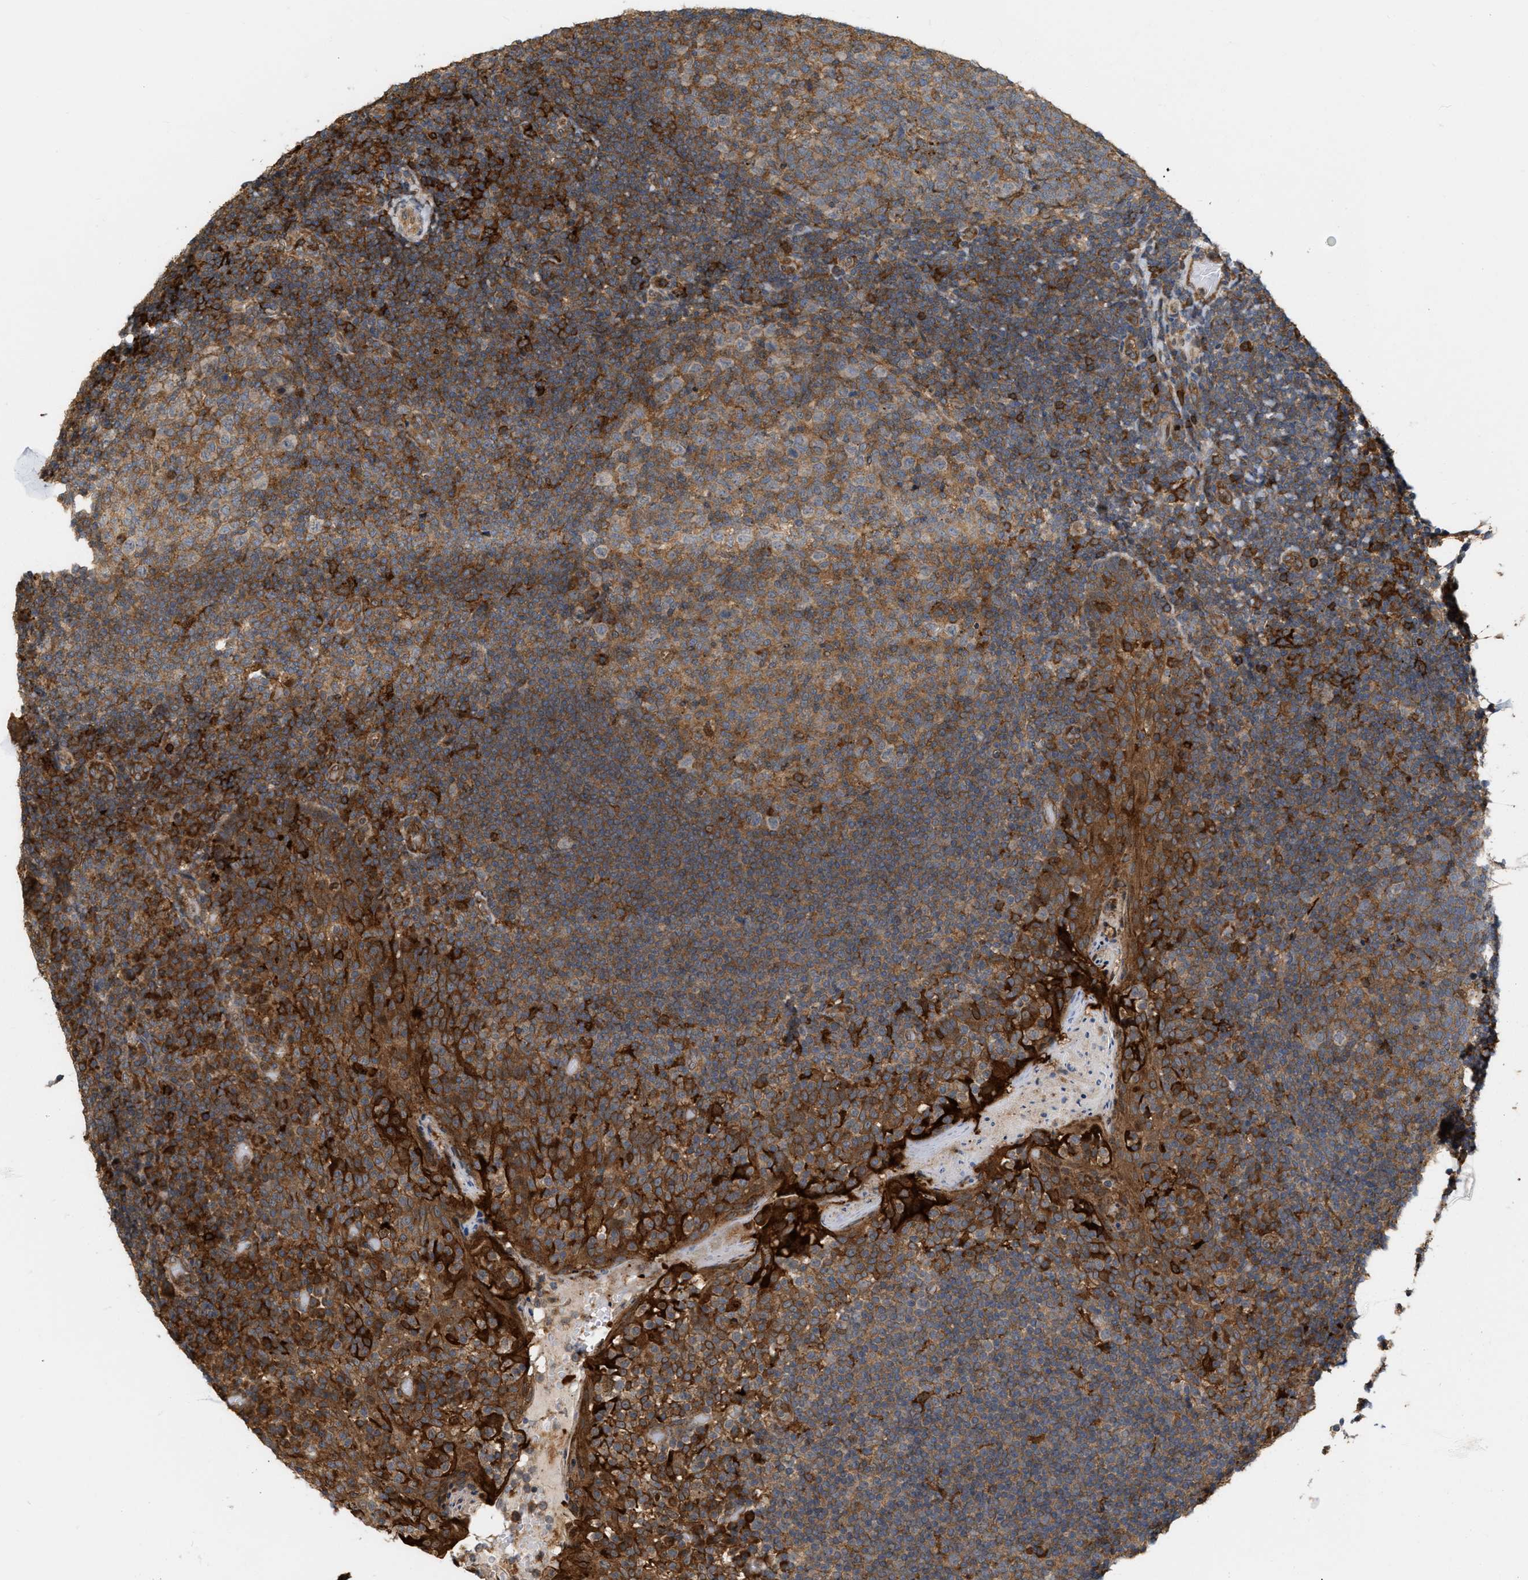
{"staining": {"intensity": "strong", "quantity": ">75%", "location": "cytoplasmic/membranous"}, "tissue": "tonsil", "cell_type": "Germinal center cells", "image_type": "normal", "snomed": [{"axis": "morphology", "description": "Normal tissue, NOS"}, {"axis": "topography", "description": "Tonsil"}], "caption": "The histopathology image exhibits immunohistochemical staining of benign tonsil. There is strong cytoplasmic/membranous expression is present in about >75% of germinal center cells.", "gene": "IQCE", "patient": {"sex": "female", "age": 19}}